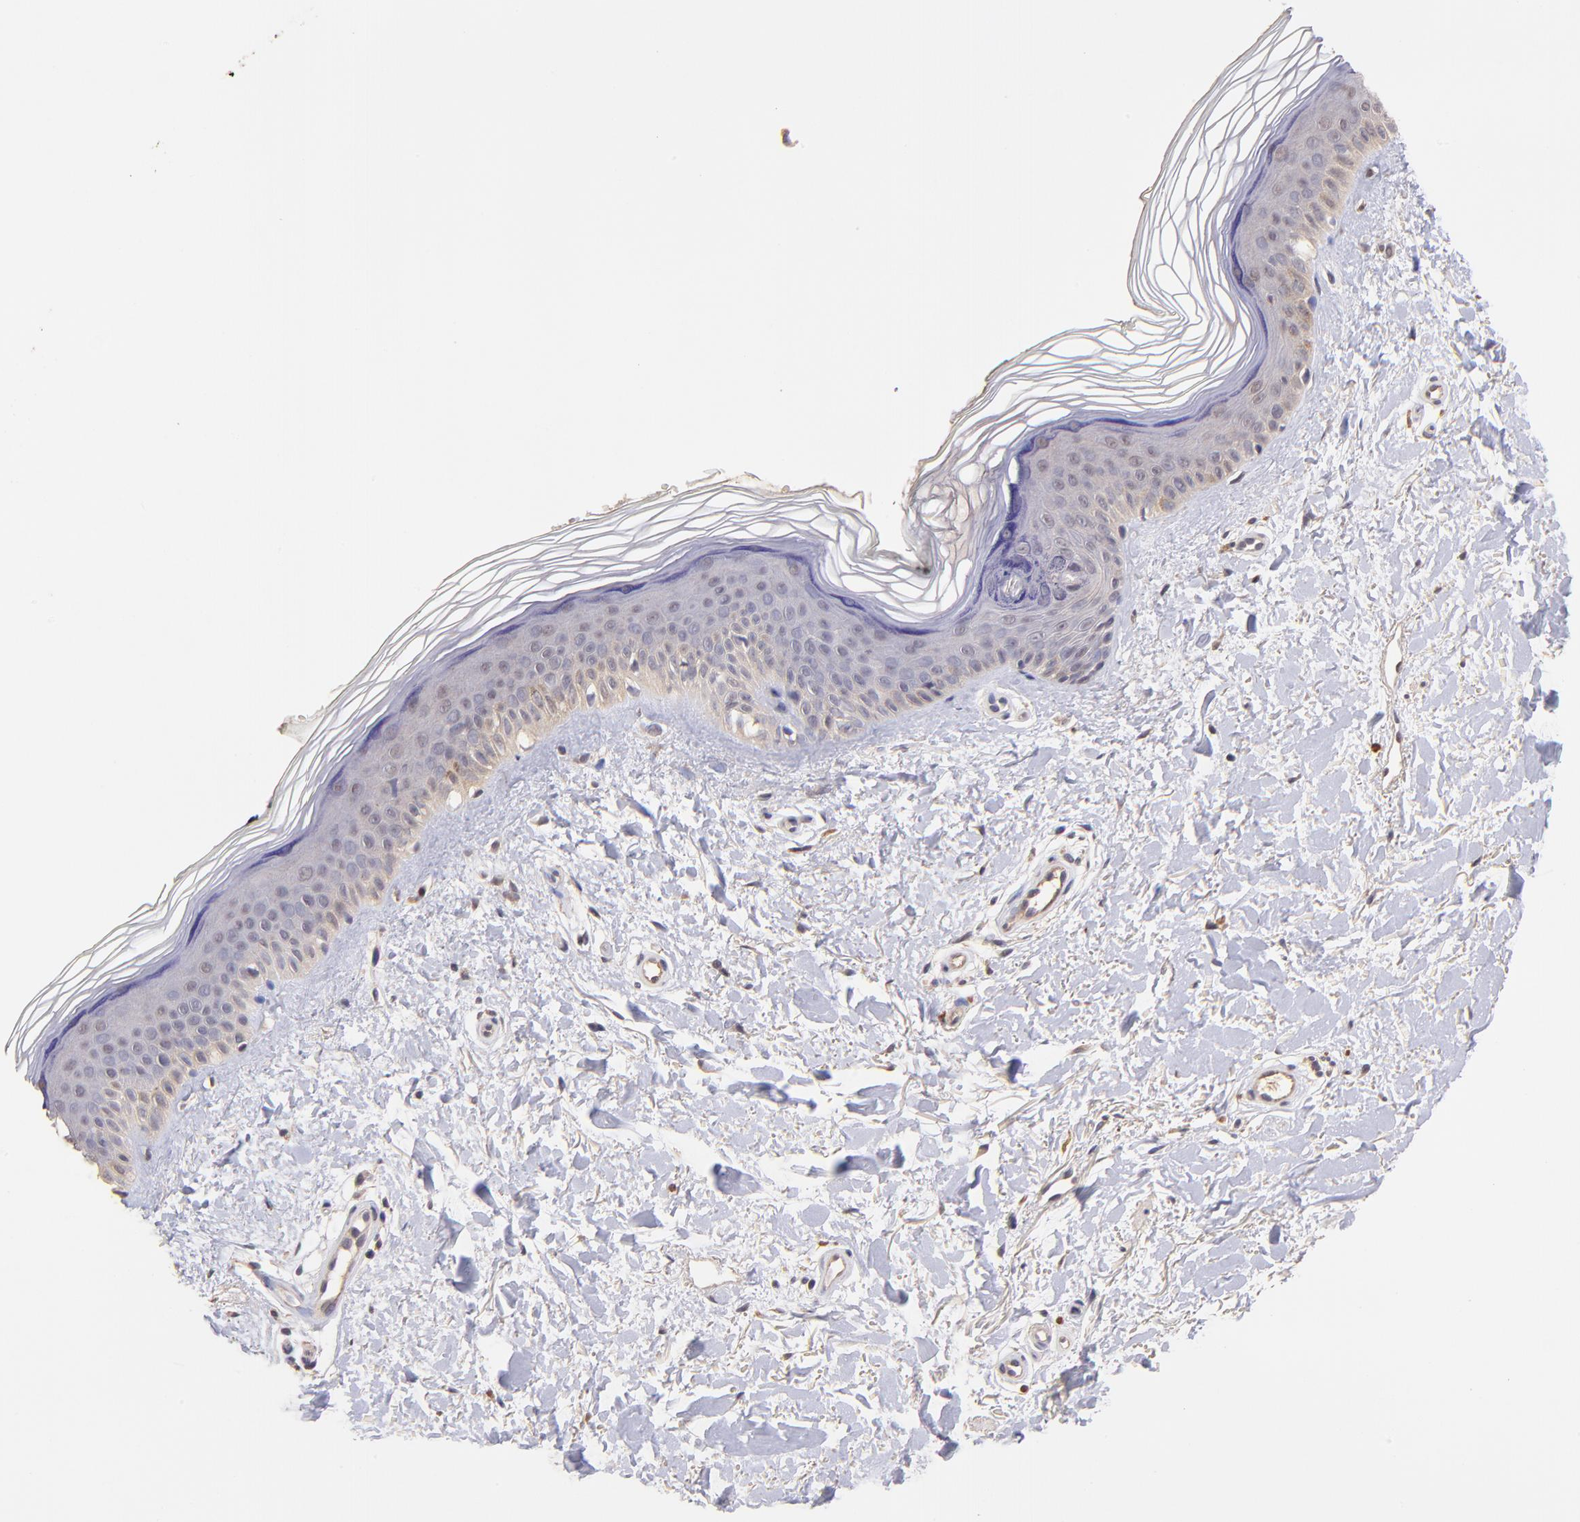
{"staining": {"intensity": "moderate", "quantity": ">75%", "location": "cytoplasmic/membranous"}, "tissue": "skin", "cell_type": "Fibroblasts", "image_type": "normal", "snomed": [{"axis": "morphology", "description": "Normal tissue, NOS"}, {"axis": "topography", "description": "Skin"}], "caption": "Immunohistochemical staining of normal human skin shows medium levels of moderate cytoplasmic/membranous staining in about >75% of fibroblasts.", "gene": "RNASEL", "patient": {"sex": "female", "age": 19}}